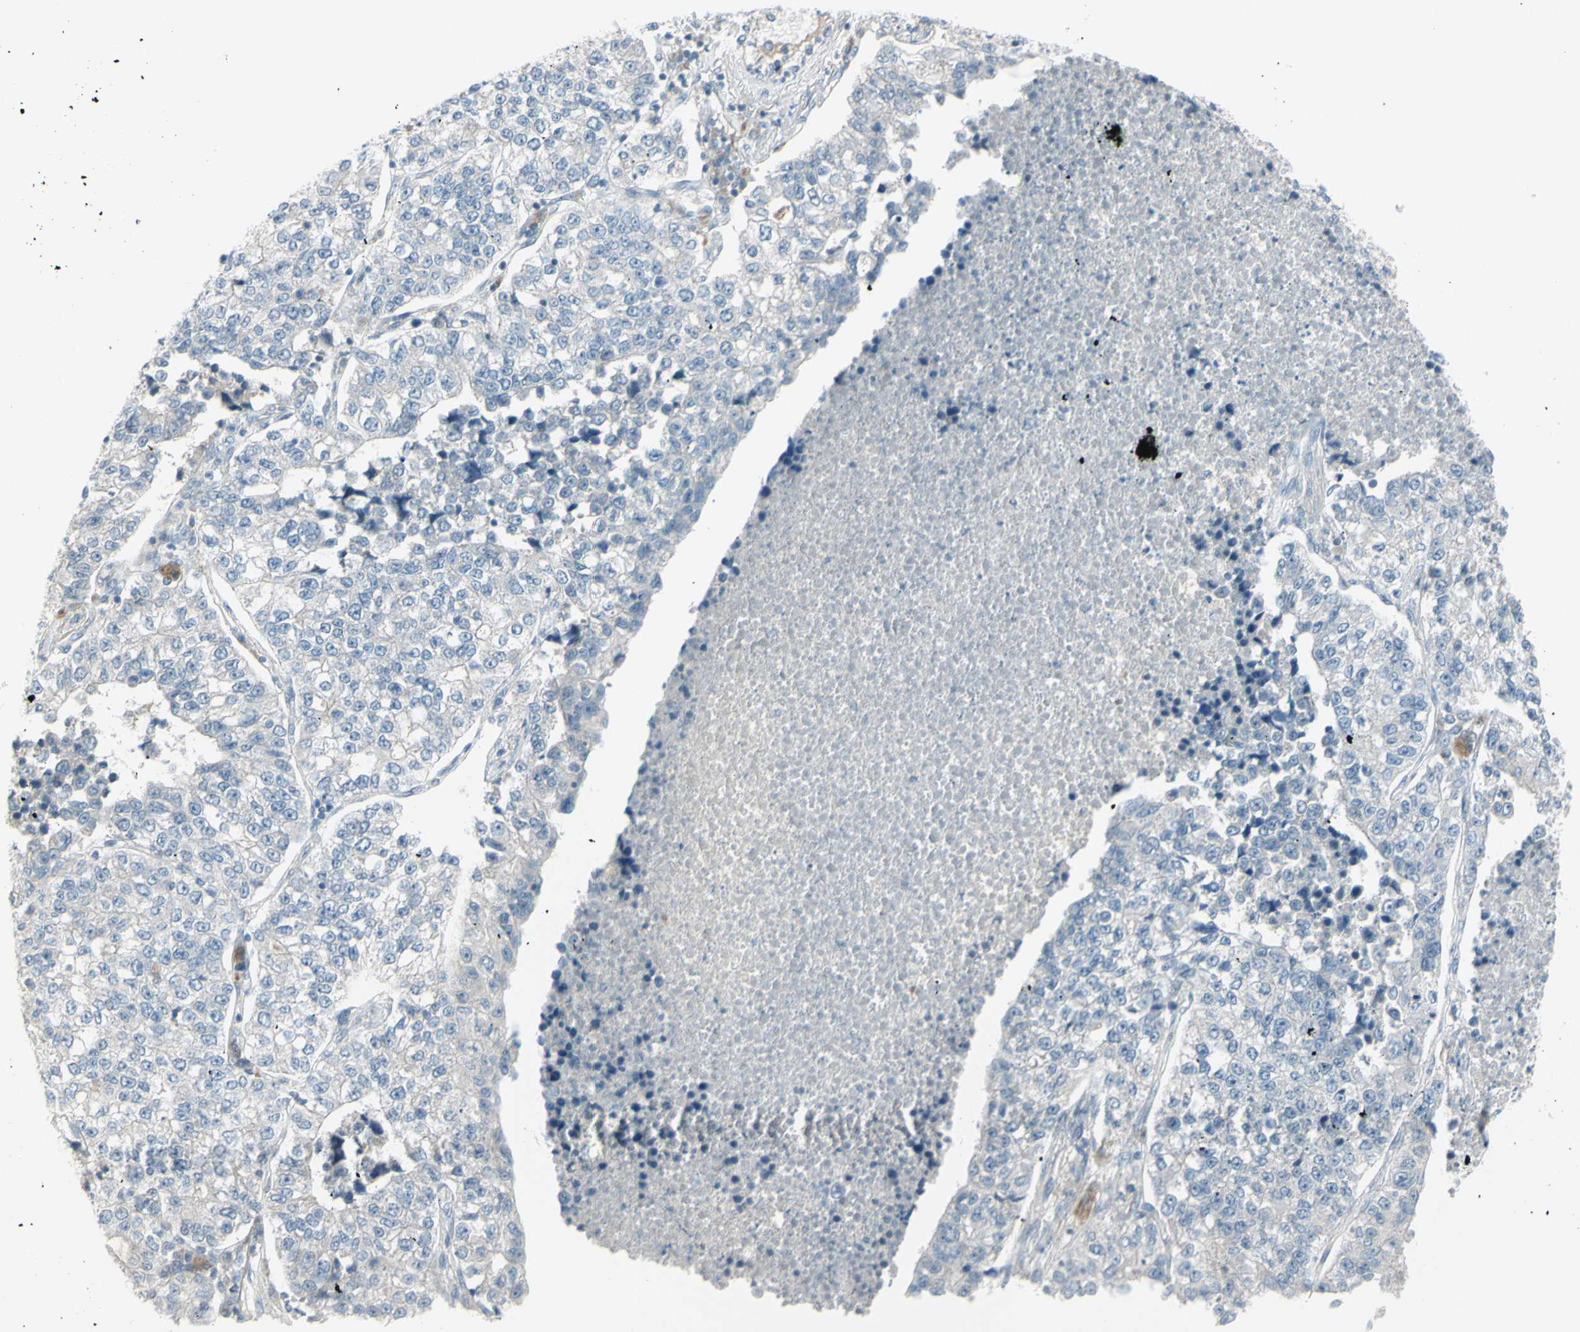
{"staining": {"intensity": "negative", "quantity": "none", "location": "none"}, "tissue": "lung cancer", "cell_type": "Tumor cells", "image_type": "cancer", "snomed": [{"axis": "morphology", "description": "Adenocarcinoma, NOS"}, {"axis": "topography", "description": "Lung"}], "caption": "Immunohistochemical staining of lung adenocarcinoma reveals no significant staining in tumor cells.", "gene": "SH3GL2", "patient": {"sex": "male", "age": 49}}